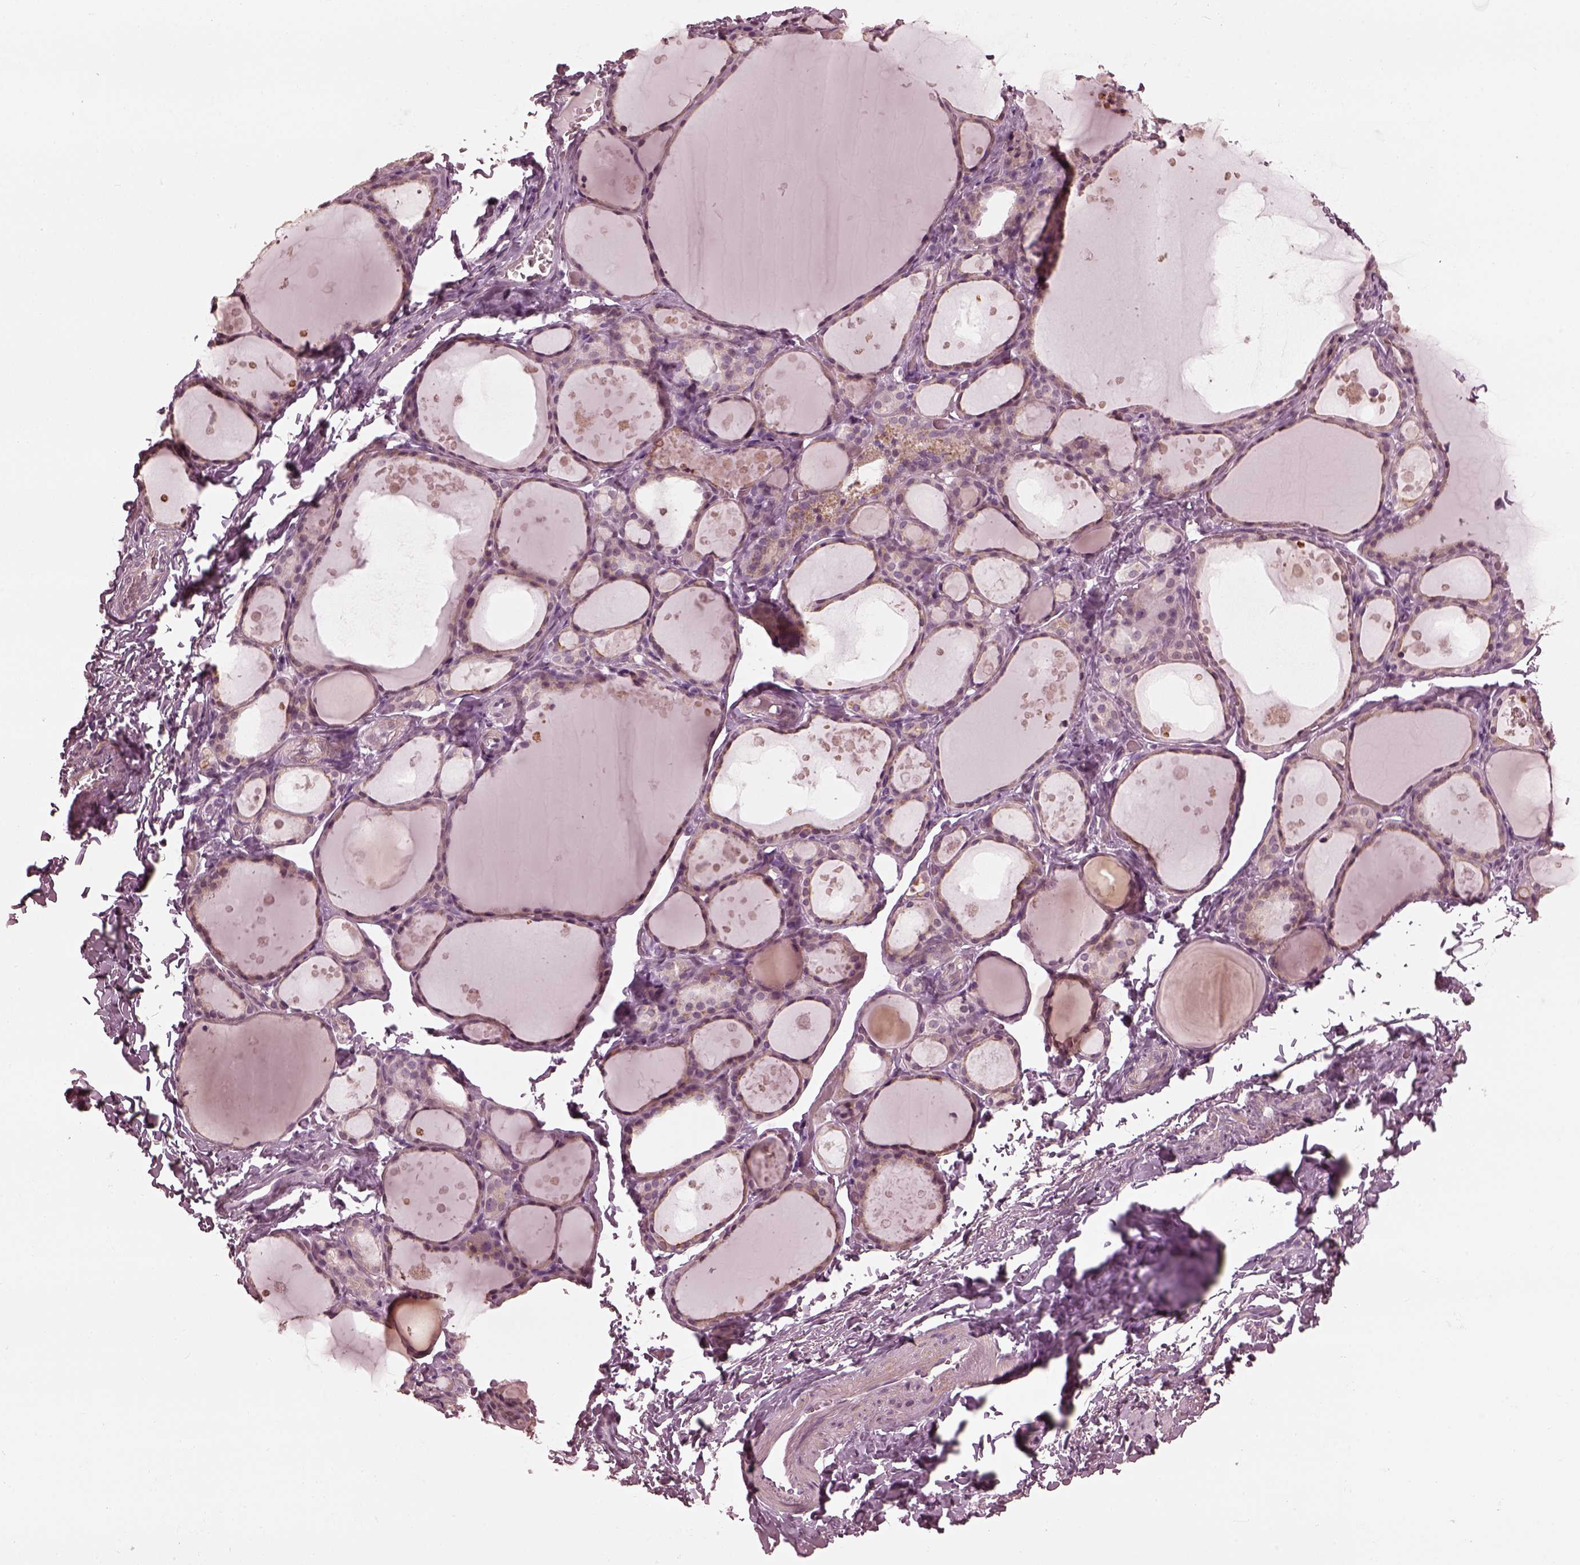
{"staining": {"intensity": "weak", "quantity": "25%-75%", "location": "cytoplasmic/membranous"}, "tissue": "thyroid gland", "cell_type": "Glandular cells", "image_type": "normal", "snomed": [{"axis": "morphology", "description": "Normal tissue, NOS"}, {"axis": "topography", "description": "Thyroid gland"}], "caption": "Immunohistochemistry (IHC) of normal human thyroid gland shows low levels of weak cytoplasmic/membranous staining in about 25%-75% of glandular cells. Ihc stains the protein of interest in brown and the nuclei are stained blue.", "gene": "CCDC170", "patient": {"sex": "male", "age": 68}}